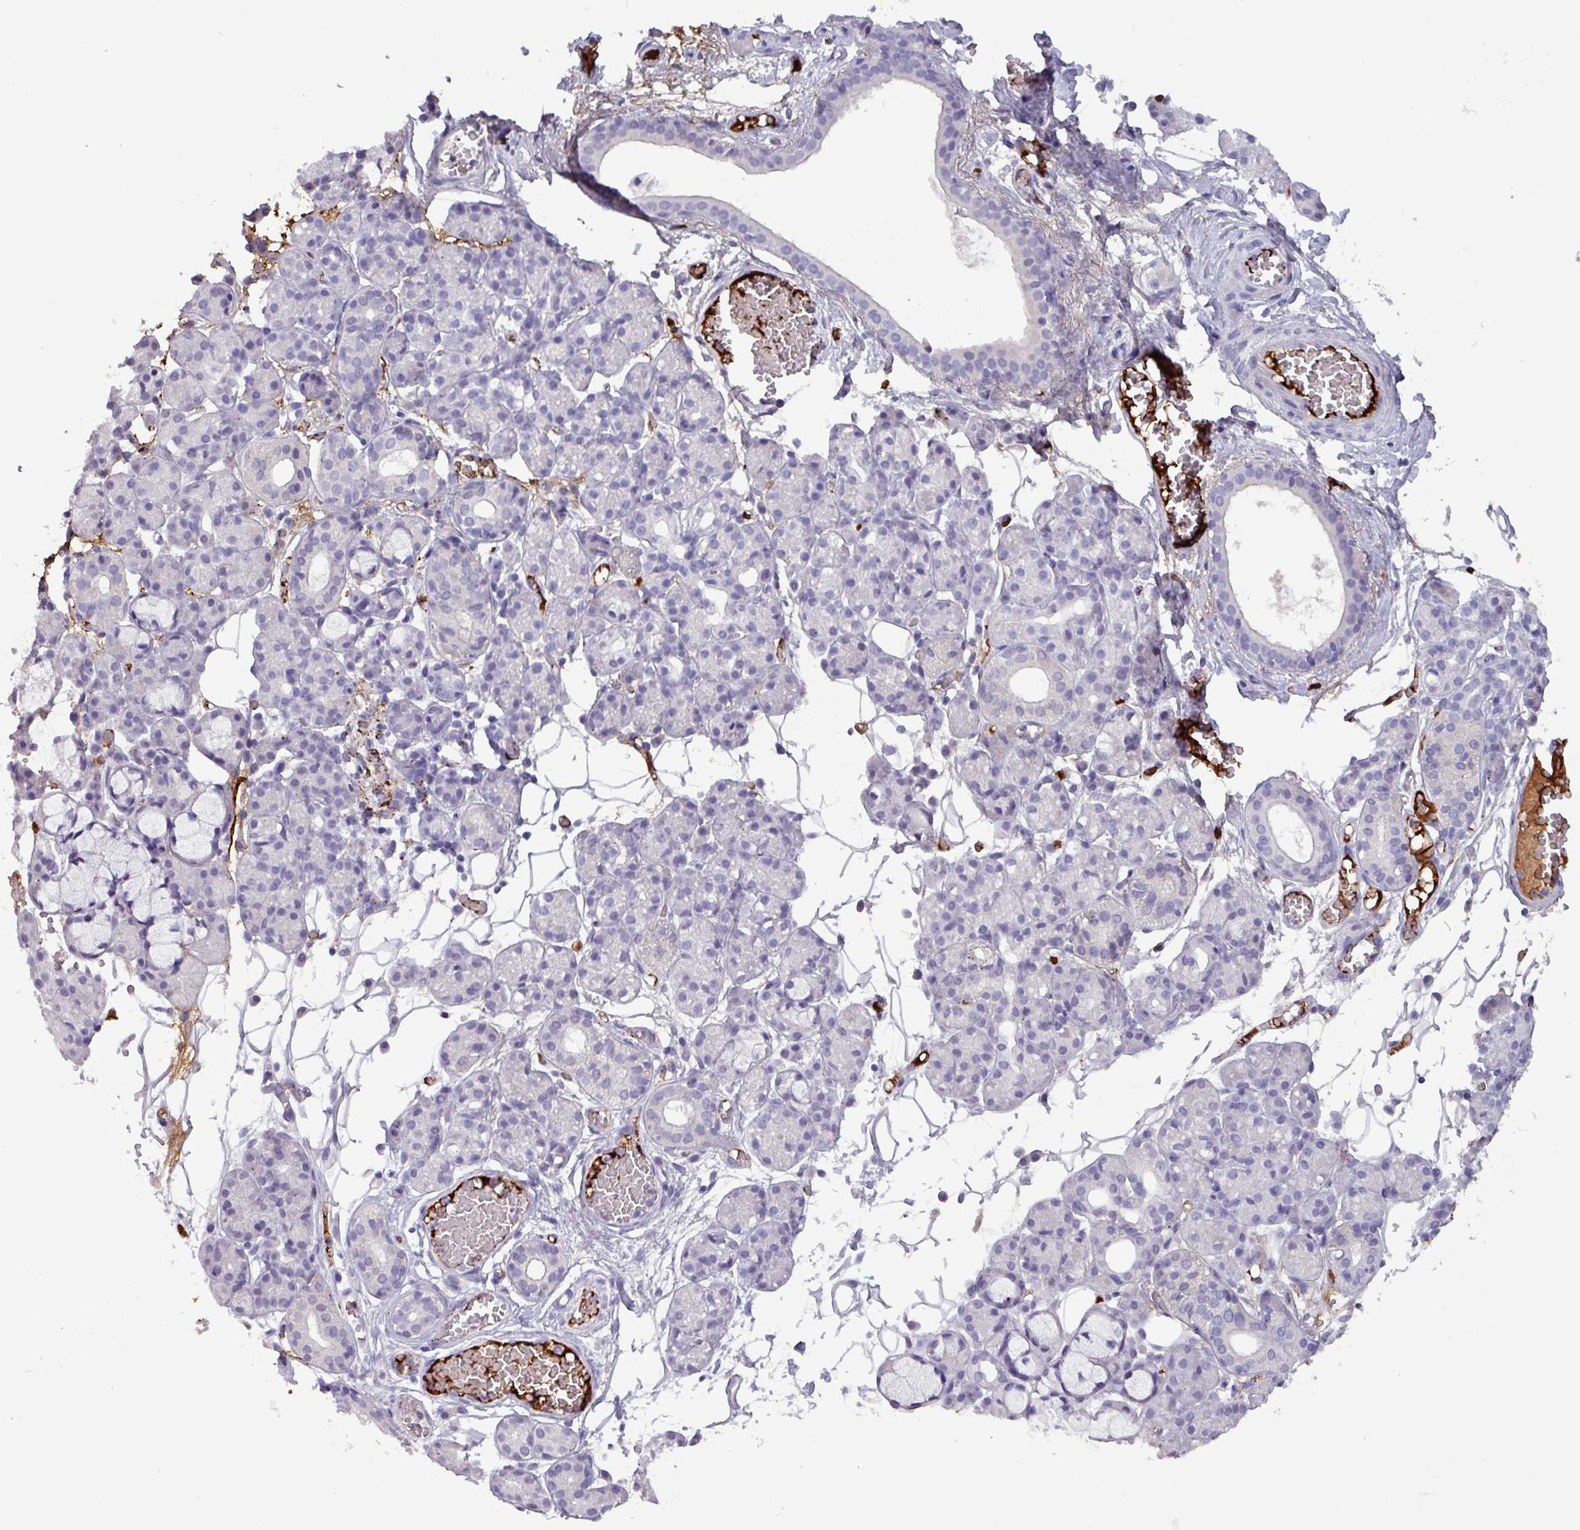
{"staining": {"intensity": "negative", "quantity": "none", "location": "none"}, "tissue": "salivary gland", "cell_type": "Glandular cells", "image_type": "normal", "snomed": [{"axis": "morphology", "description": "Normal tissue, NOS"}, {"axis": "topography", "description": "Salivary gland"}], "caption": "Micrograph shows no significant protein staining in glandular cells of benign salivary gland.", "gene": "PLIN2", "patient": {"sex": "male", "age": 63}}